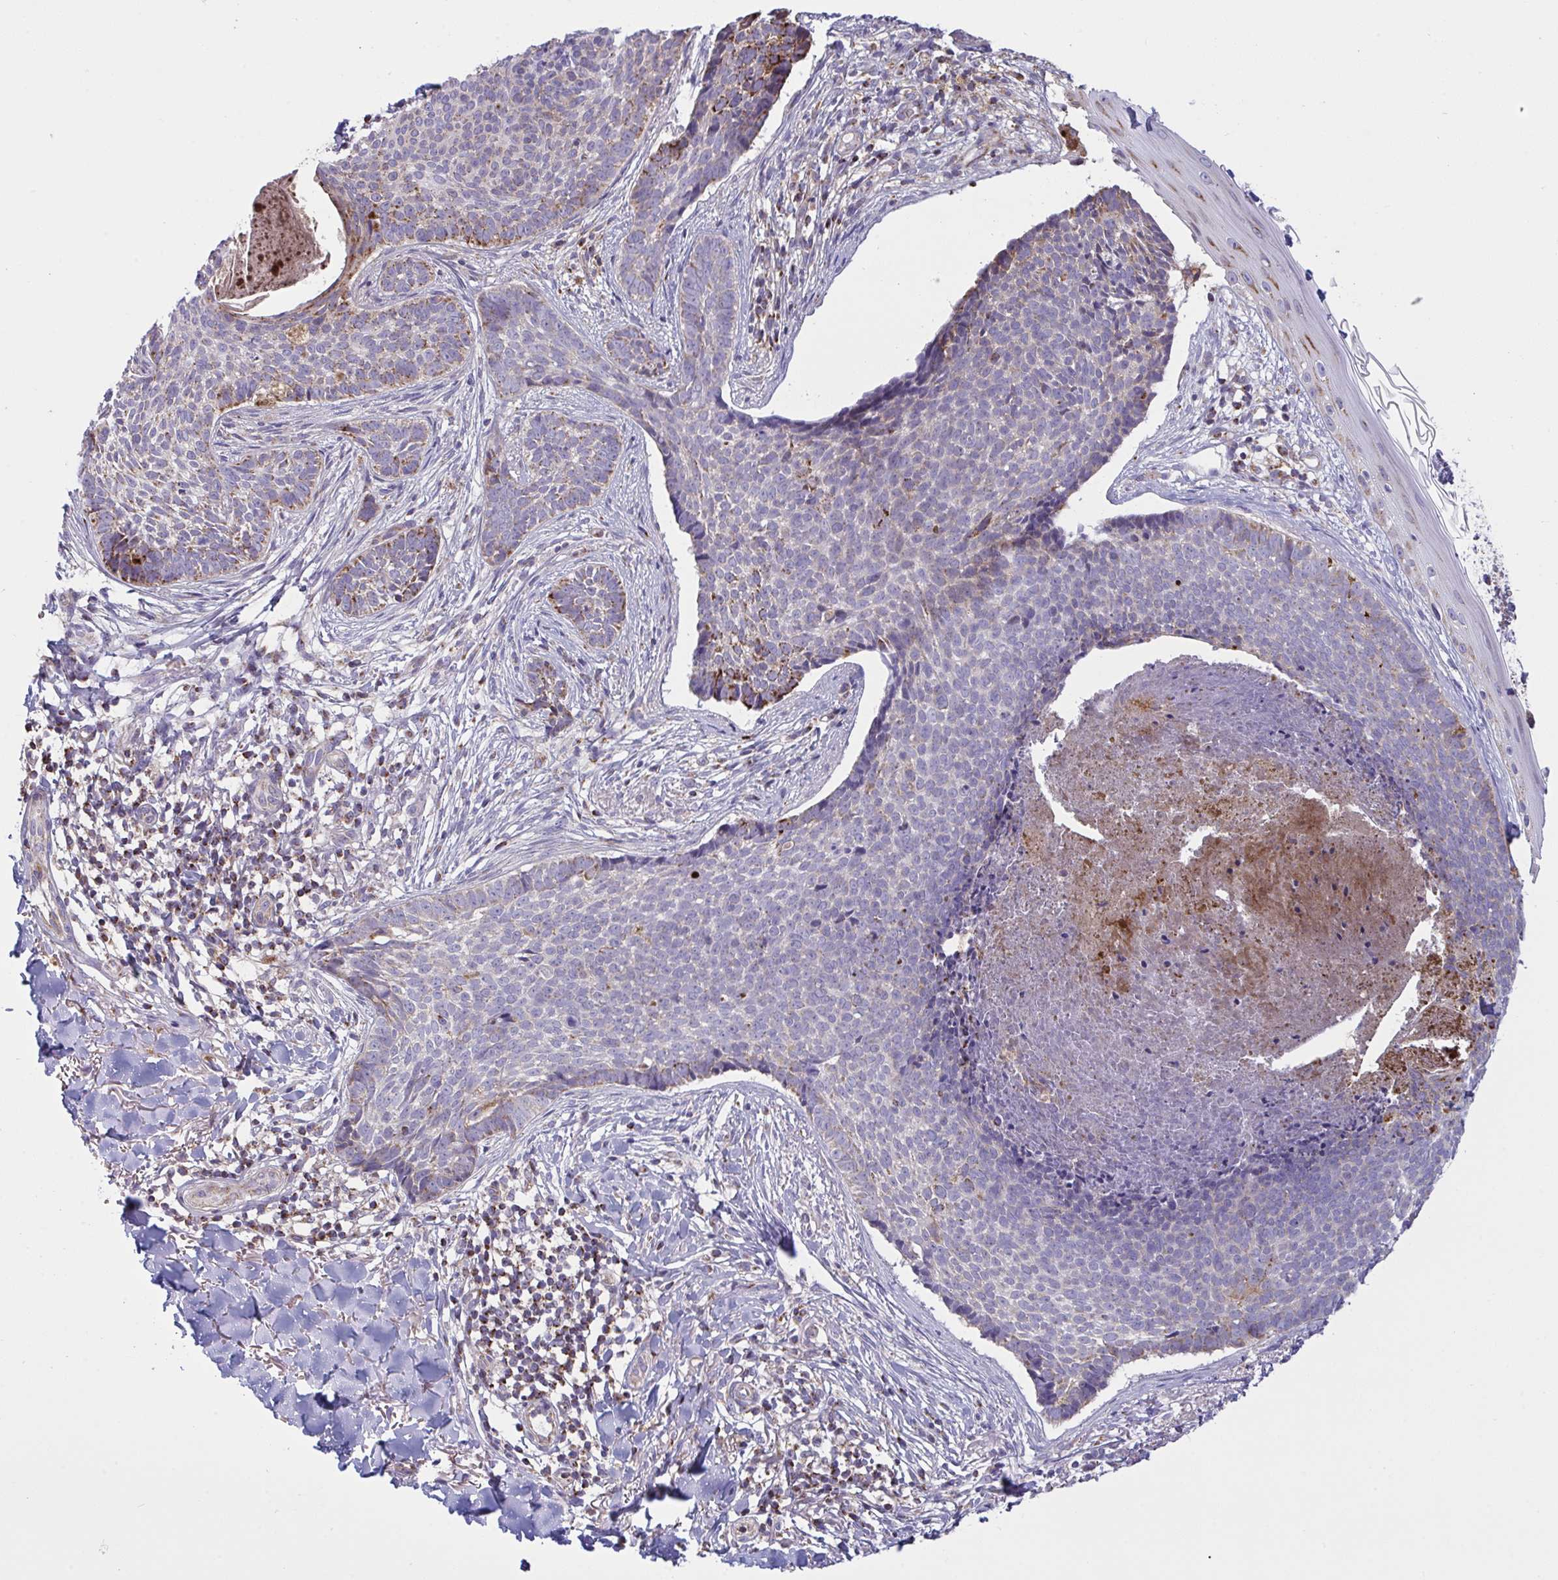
{"staining": {"intensity": "moderate", "quantity": "<25%", "location": "cytoplasmic/membranous"}, "tissue": "skin cancer", "cell_type": "Tumor cells", "image_type": "cancer", "snomed": [{"axis": "morphology", "description": "Basal cell carcinoma"}, {"axis": "topography", "description": "Skin"}, {"axis": "topography", "description": "Skin of back"}], "caption": "High-power microscopy captured an IHC photomicrograph of skin basal cell carcinoma, revealing moderate cytoplasmic/membranous expression in about <25% of tumor cells.", "gene": "MICOS10", "patient": {"sex": "male", "age": 81}}